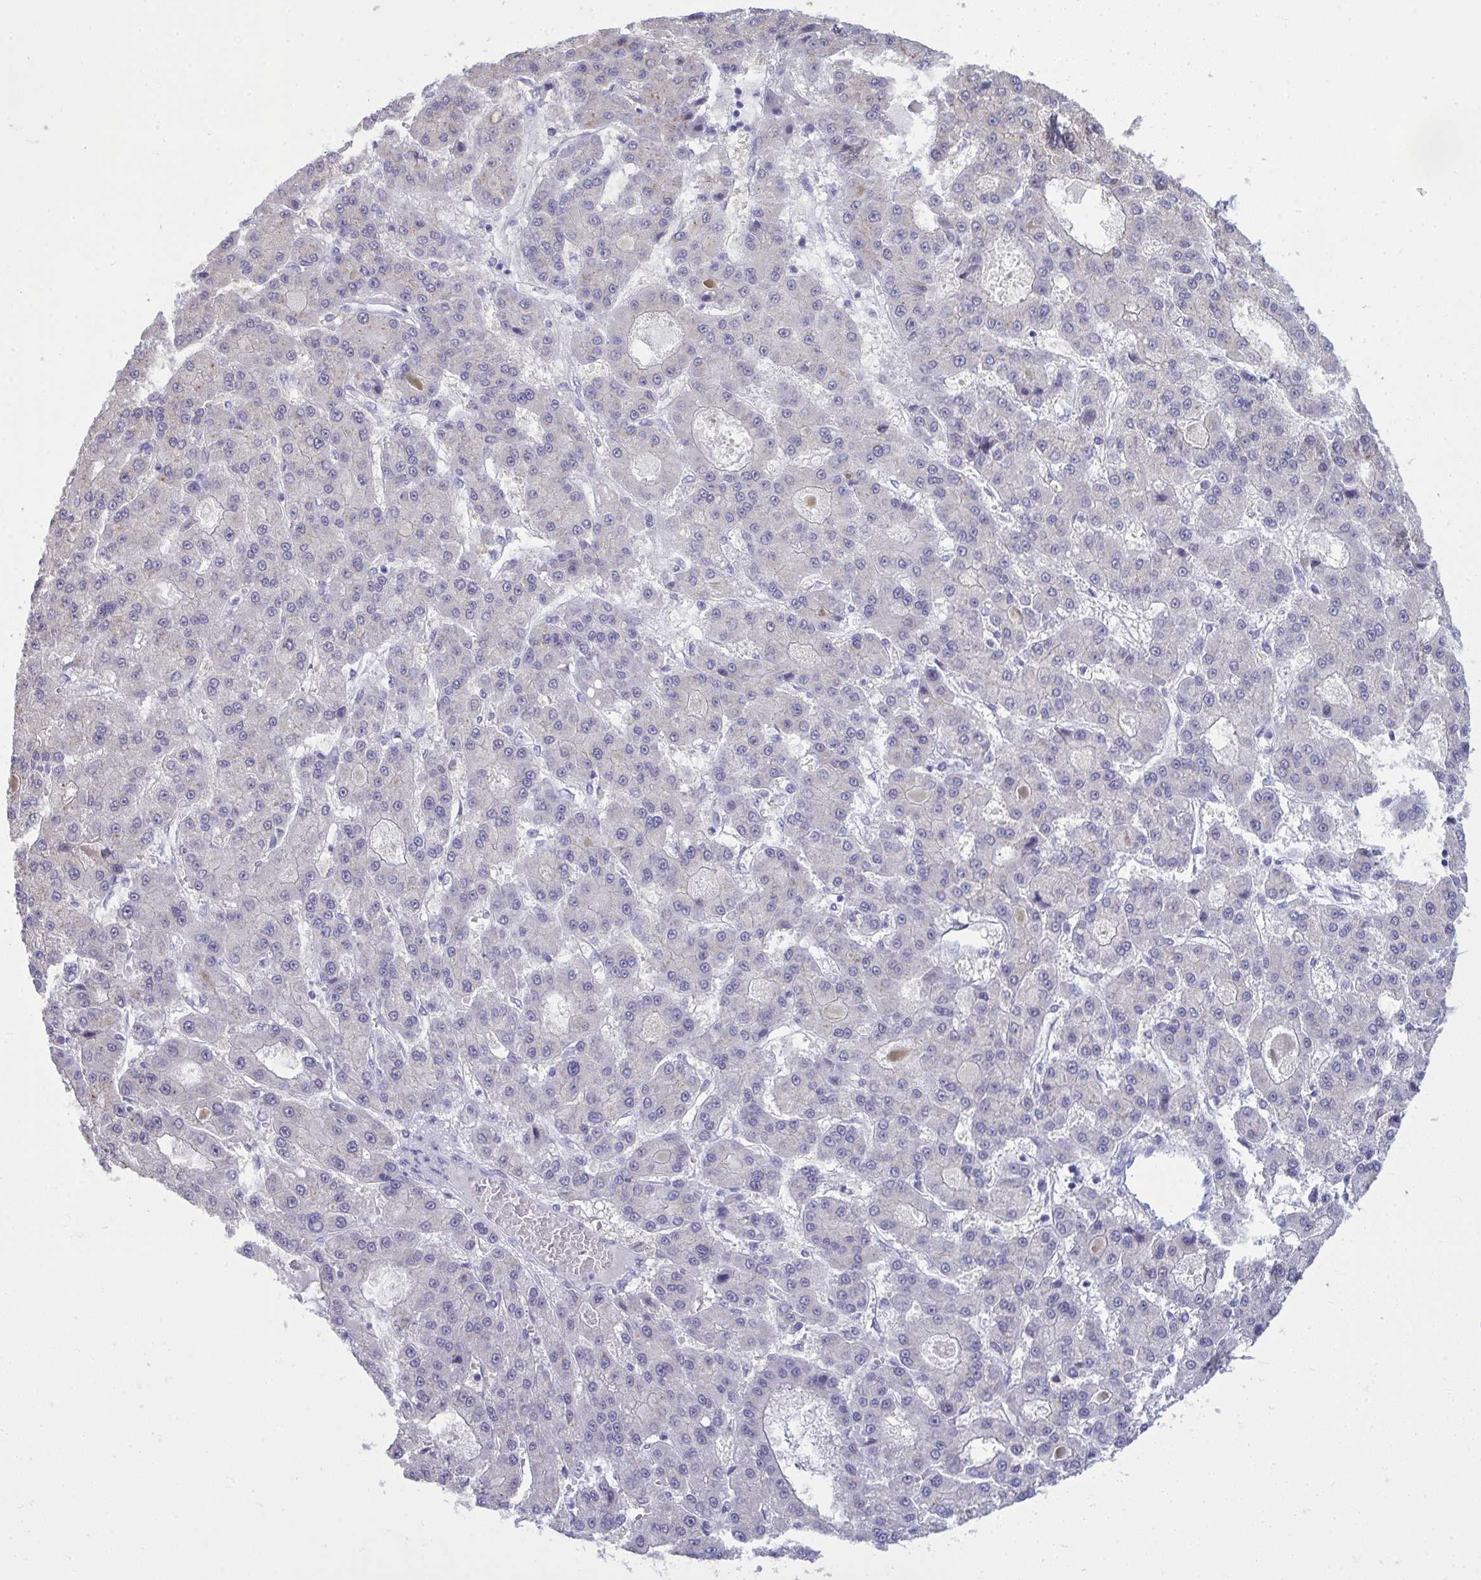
{"staining": {"intensity": "negative", "quantity": "none", "location": "none"}, "tissue": "liver cancer", "cell_type": "Tumor cells", "image_type": "cancer", "snomed": [{"axis": "morphology", "description": "Carcinoma, Hepatocellular, NOS"}, {"axis": "topography", "description": "Liver"}], "caption": "Immunohistochemistry of liver cancer (hepatocellular carcinoma) exhibits no positivity in tumor cells.", "gene": "QDPR", "patient": {"sex": "male", "age": 70}}